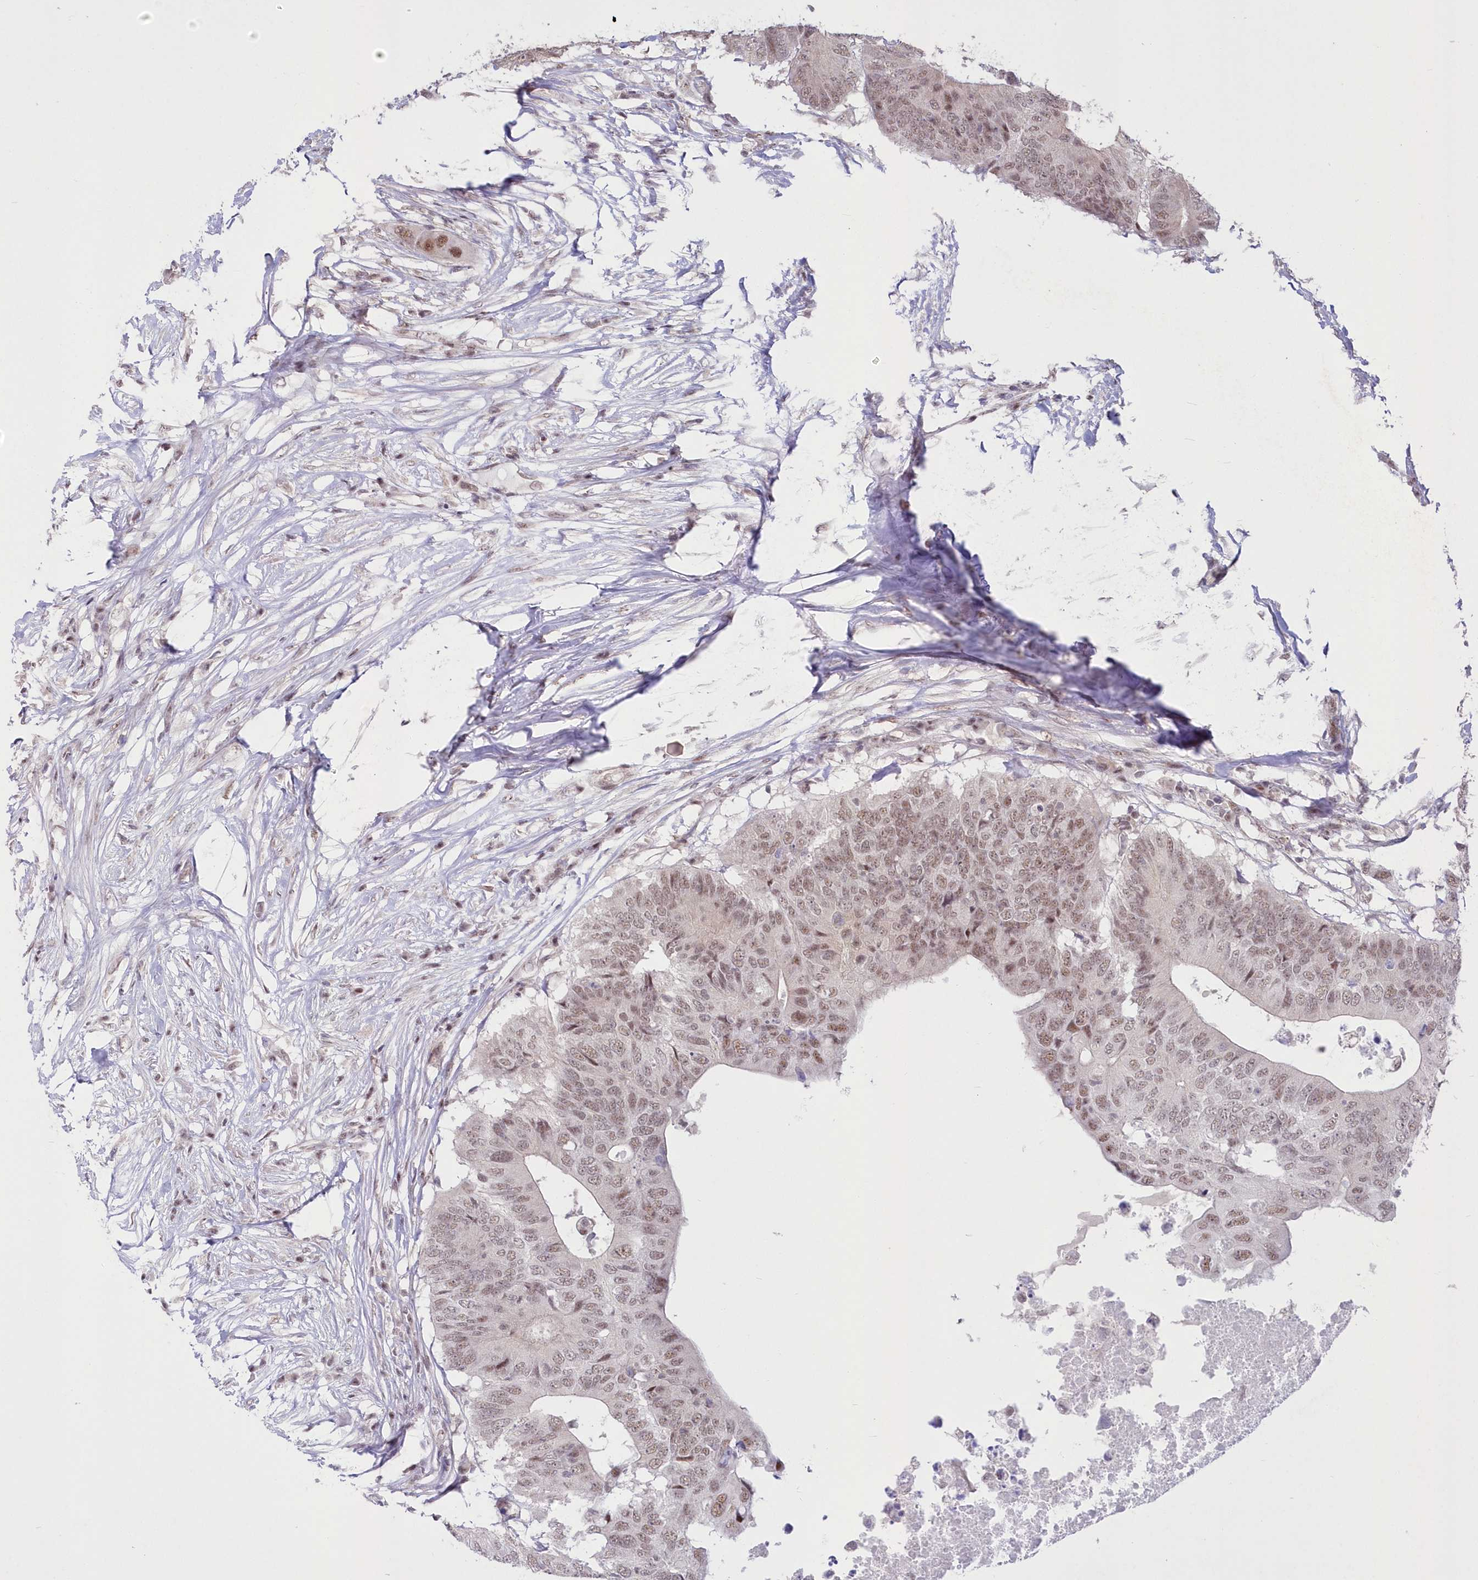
{"staining": {"intensity": "moderate", "quantity": ">75%", "location": "nuclear"}, "tissue": "colorectal cancer", "cell_type": "Tumor cells", "image_type": "cancer", "snomed": [{"axis": "morphology", "description": "Adenocarcinoma, NOS"}, {"axis": "topography", "description": "Colon"}], "caption": "Immunohistochemistry (IHC) micrograph of adenocarcinoma (colorectal) stained for a protein (brown), which reveals medium levels of moderate nuclear expression in approximately >75% of tumor cells.", "gene": "WBP1L", "patient": {"sex": "male", "age": 71}}